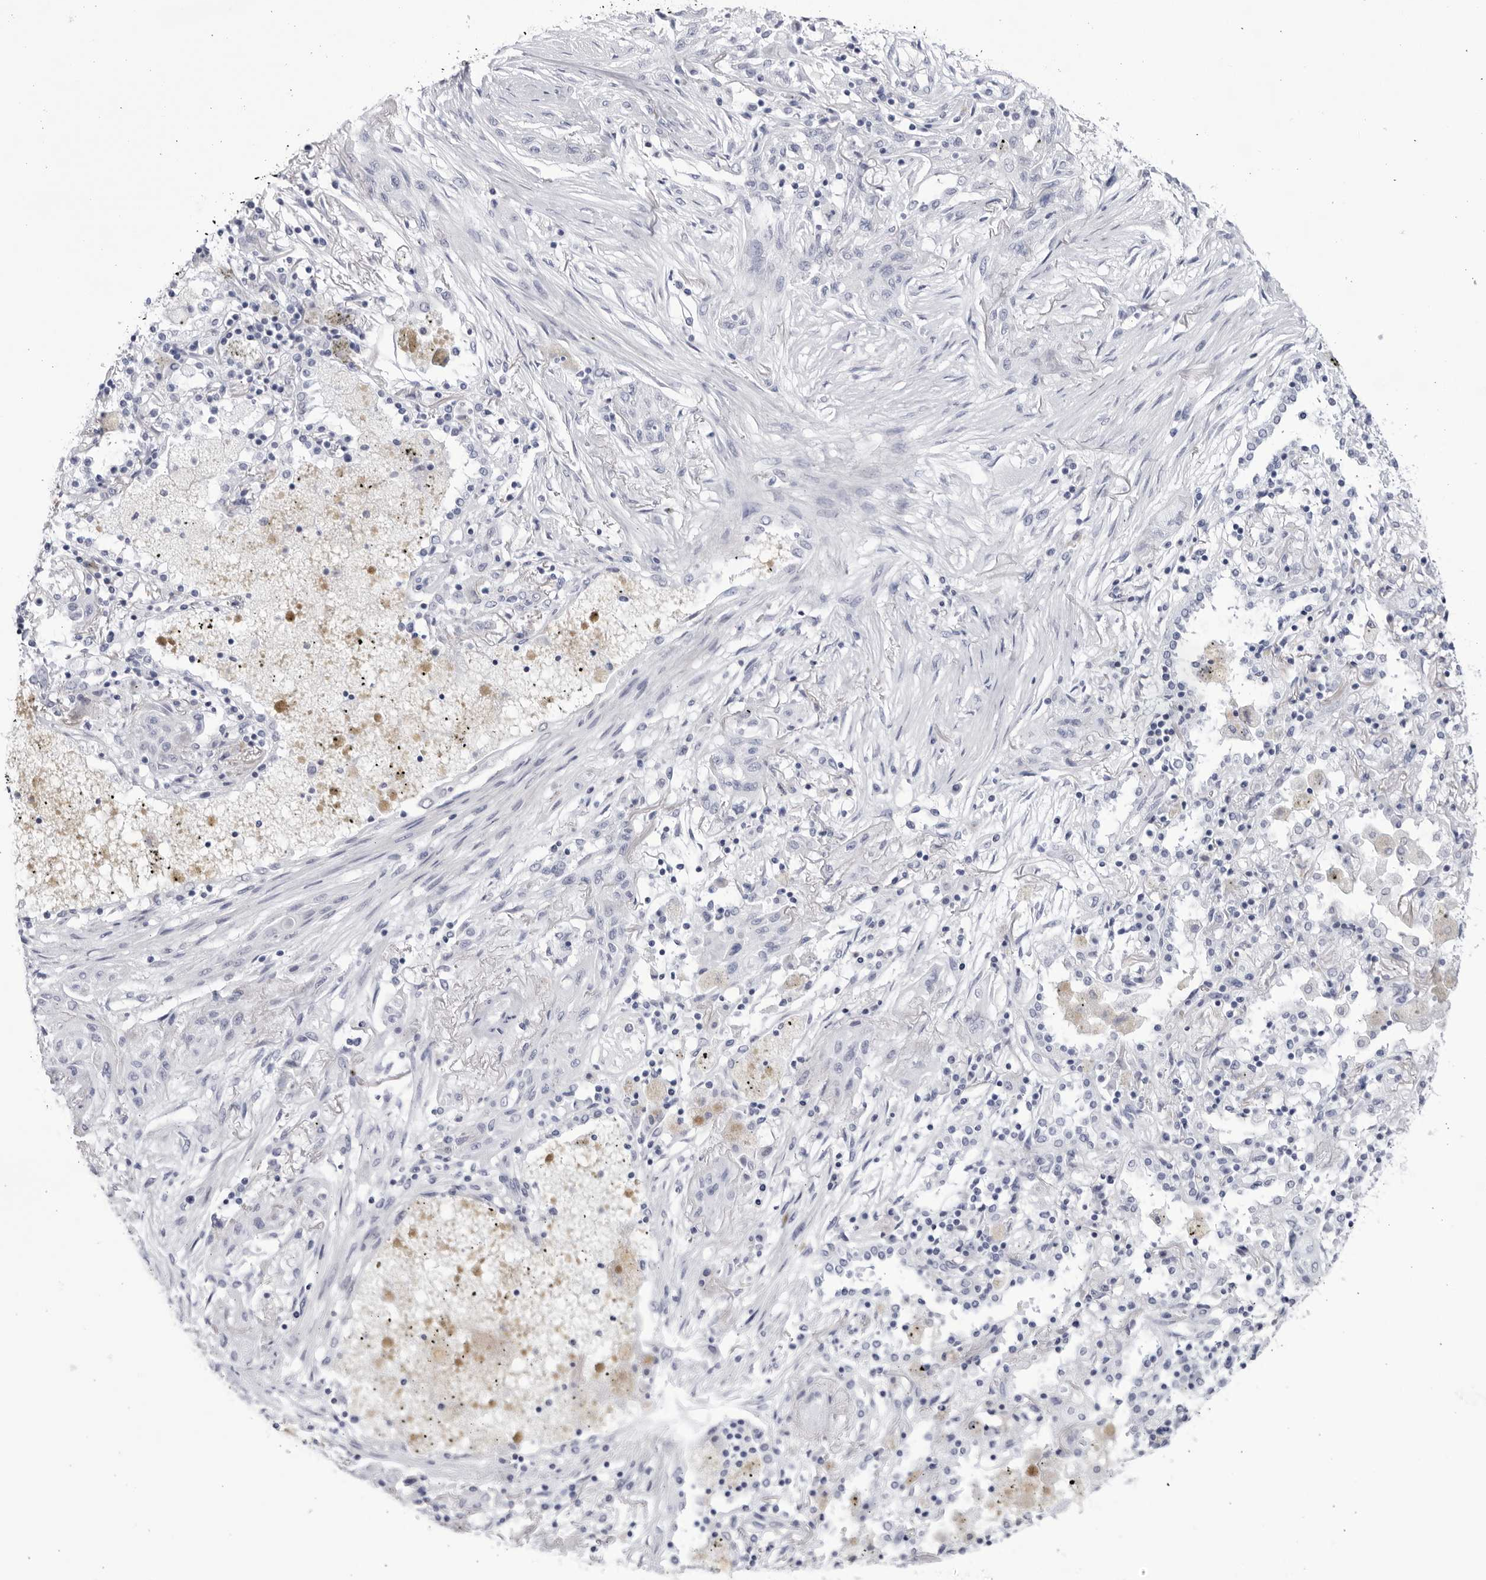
{"staining": {"intensity": "negative", "quantity": "none", "location": "none"}, "tissue": "lung cancer", "cell_type": "Tumor cells", "image_type": "cancer", "snomed": [{"axis": "morphology", "description": "Squamous cell carcinoma, NOS"}, {"axis": "topography", "description": "Lung"}], "caption": "Tumor cells show no significant staining in squamous cell carcinoma (lung).", "gene": "CNBD1", "patient": {"sex": "female", "age": 47}}